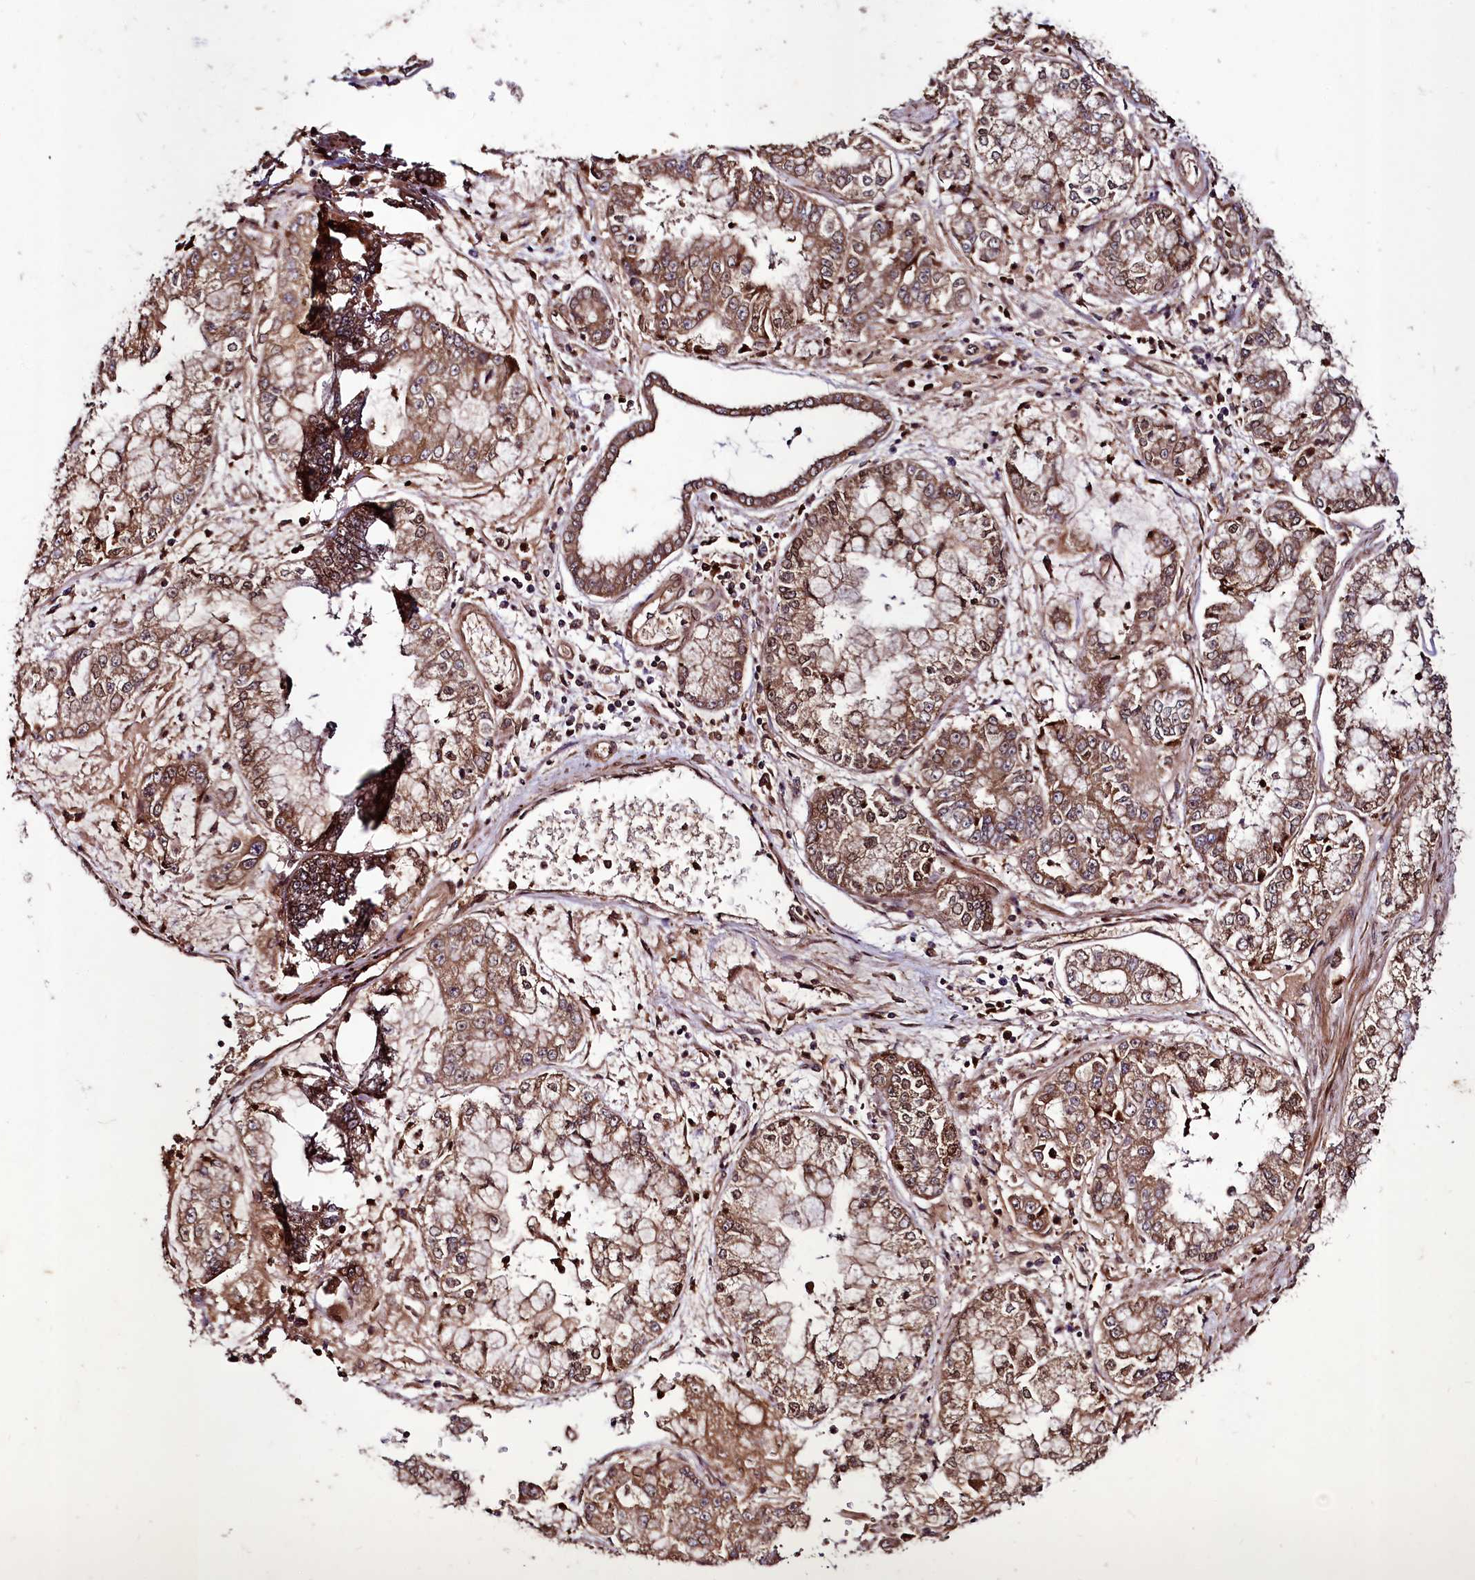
{"staining": {"intensity": "moderate", "quantity": ">75%", "location": "cytoplasmic/membranous"}, "tissue": "stomach cancer", "cell_type": "Tumor cells", "image_type": "cancer", "snomed": [{"axis": "morphology", "description": "Adenocarcinoma, NOS"}, {"axis": "topography", "description": "Stomach"}], "caption": "This photomicrograph displays immunohistochemistry staining of human stomach adenocarcinoma, with medium moderate cytoplasmic/membranous positivity in approximately >75% of tumor cells.", "gene": "DCP1B", "patient": {"sex": "male", "age": 76}}